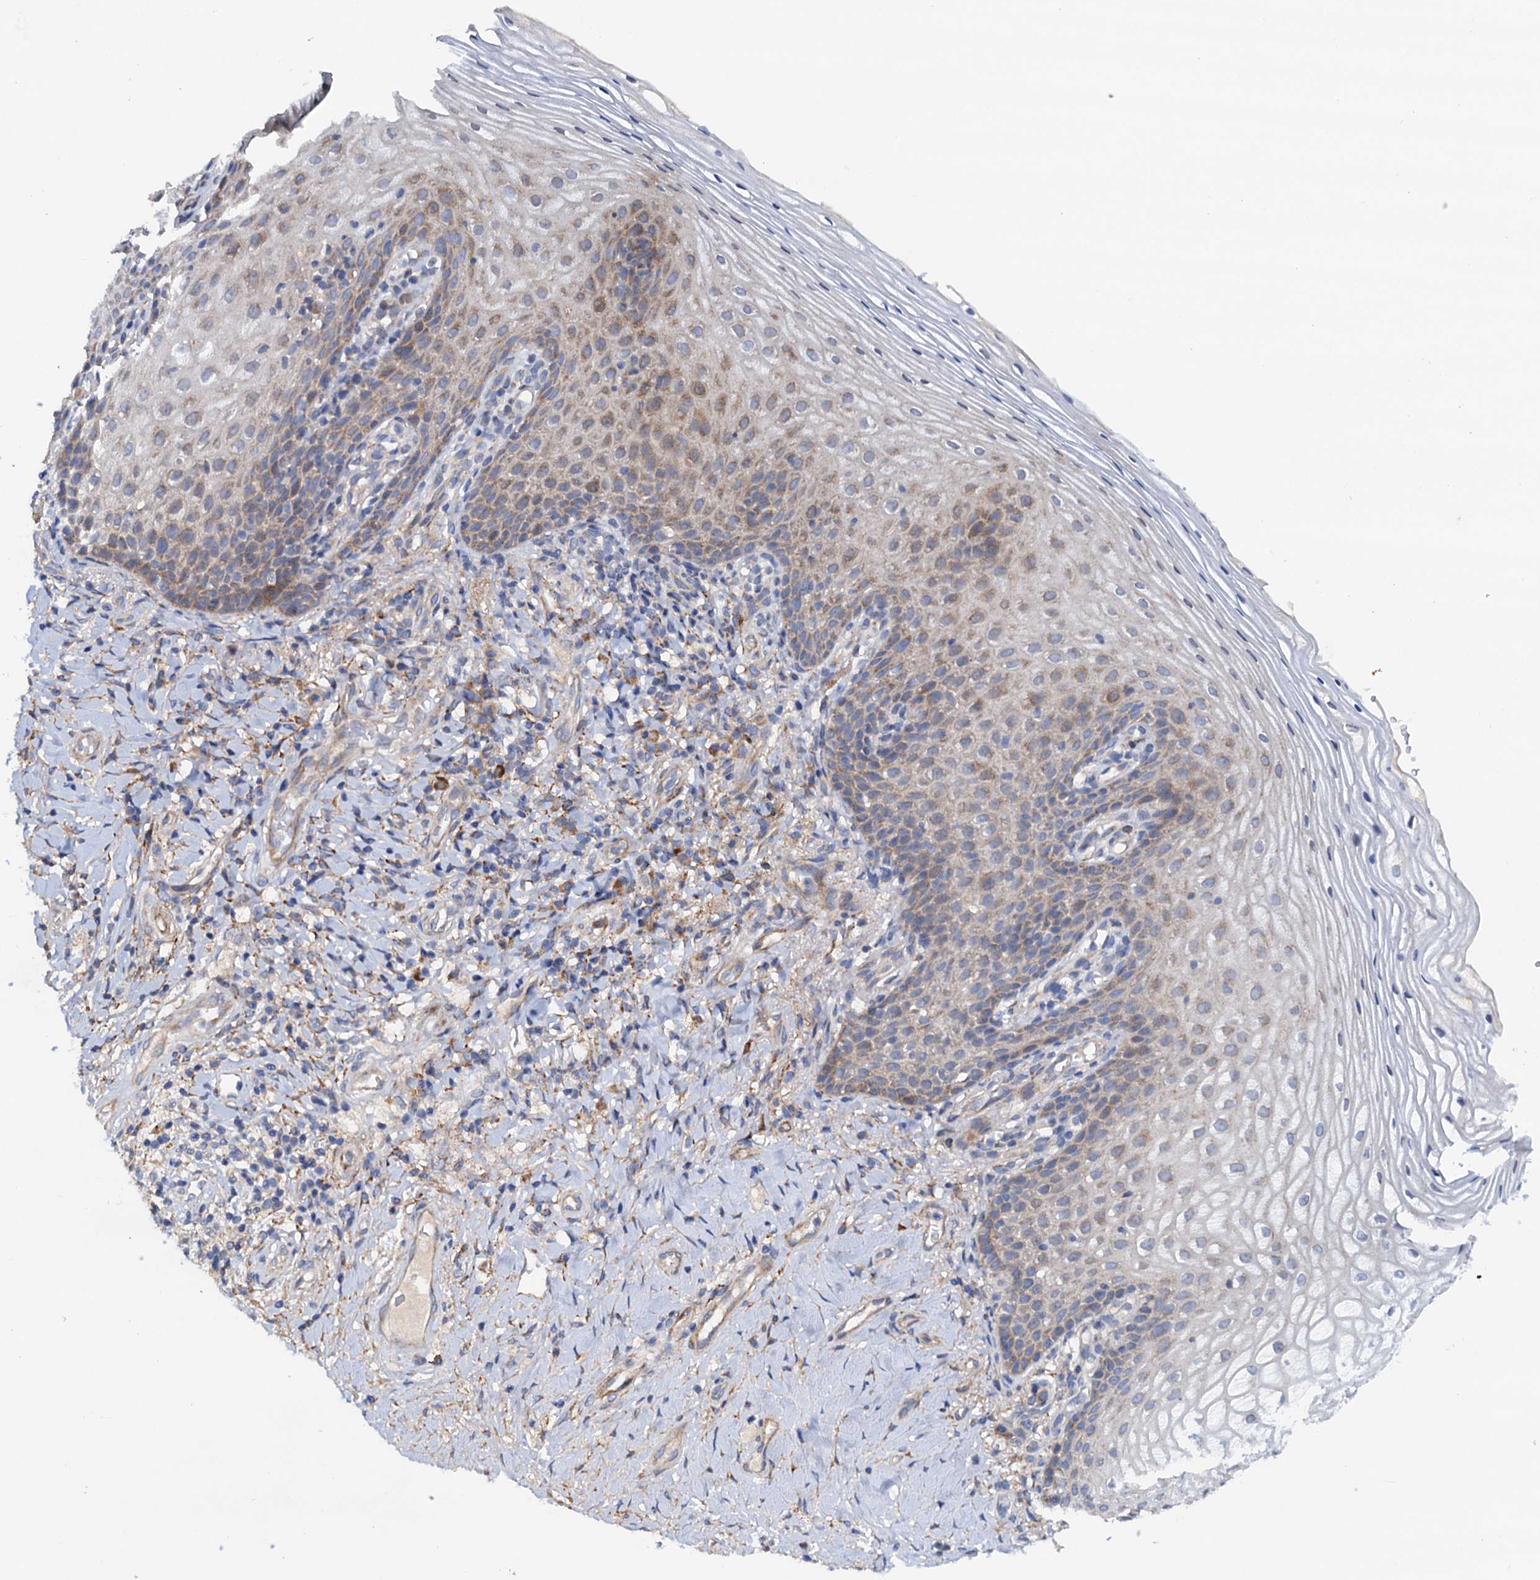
{"staining": {"intensity": "weak", "quantity": "<25%", "location": "cytoplasmic/membranous"}, "tissue": "vagina", "cell_type": "Squamous epithelial cells", "image_type": "normal", "snomed": [{"axis": "morphology", "description": "Normal tissue, NOS"}, {"axis": "topography", "description": "Vagina"}], "caption": "This is an immunohistochemistry (IHC) image of unremarkable vagina. There is no expression in squamous epithelial cells.", "gene": "RASSF9", "patient": {"sex": "female", "age": 60}}